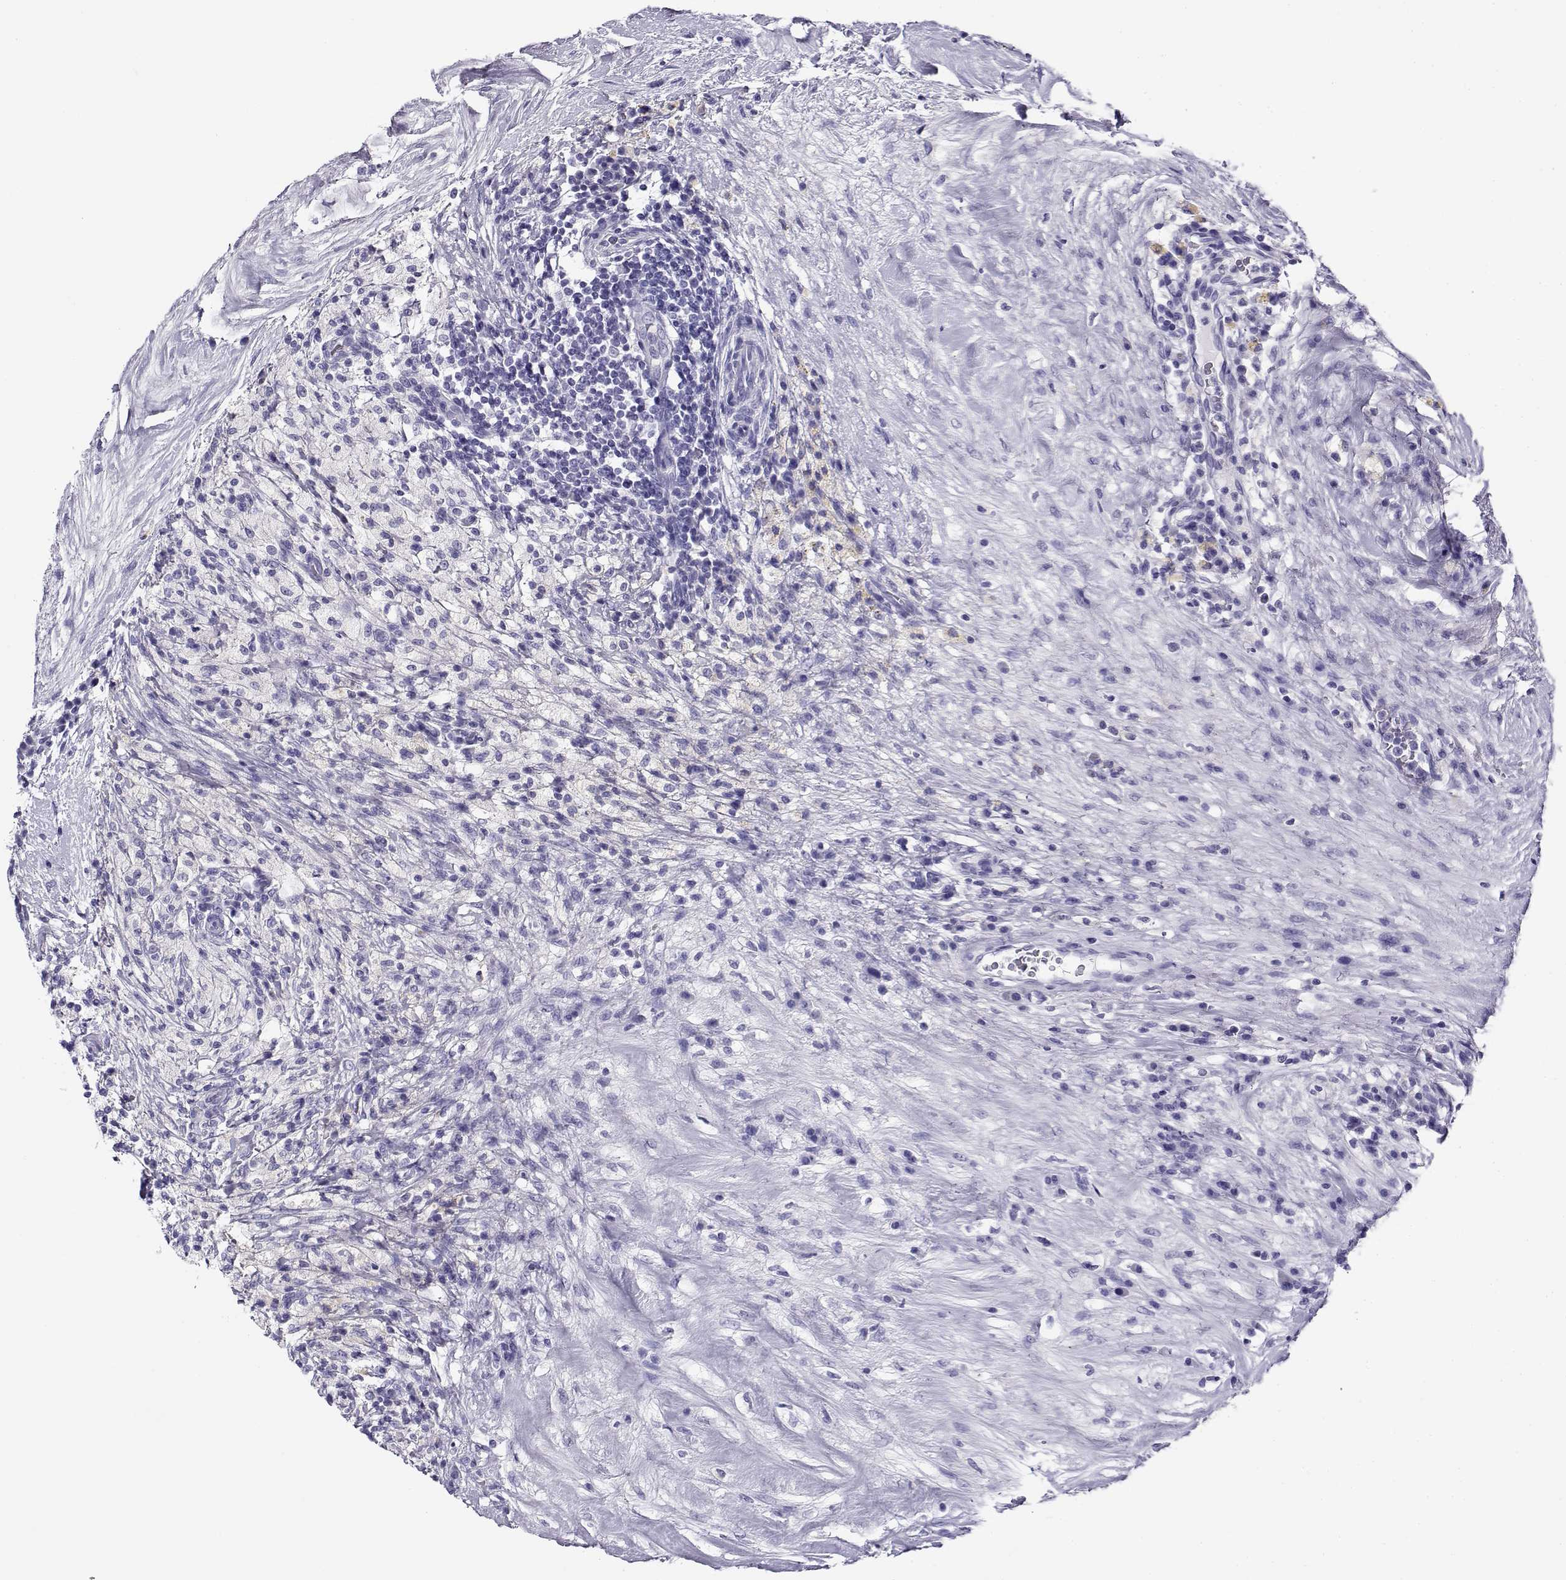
{"staining": {"intensity": "negative", "quantity": "none", "location": "none"}, "tissue": "testis cancer", "cell_type": "Tumor cells", "image_type": "cancer", "snomed": [{"axis": "morphology", "description": "Necrosis, NOS"}, {"axis": "morphology", "description": "Carcinoma, Embryonal, NOS"}, {"axis": "topography", "description": "Testis"}], "caption": "Immunohistochemical staining of human testis cancer (embryonal carcinoma) shows no significant expression in tumor cells. Nuclei are stained in blue.", "gene": "CABS1", "patient": {"sex": "male", "age": 19}}